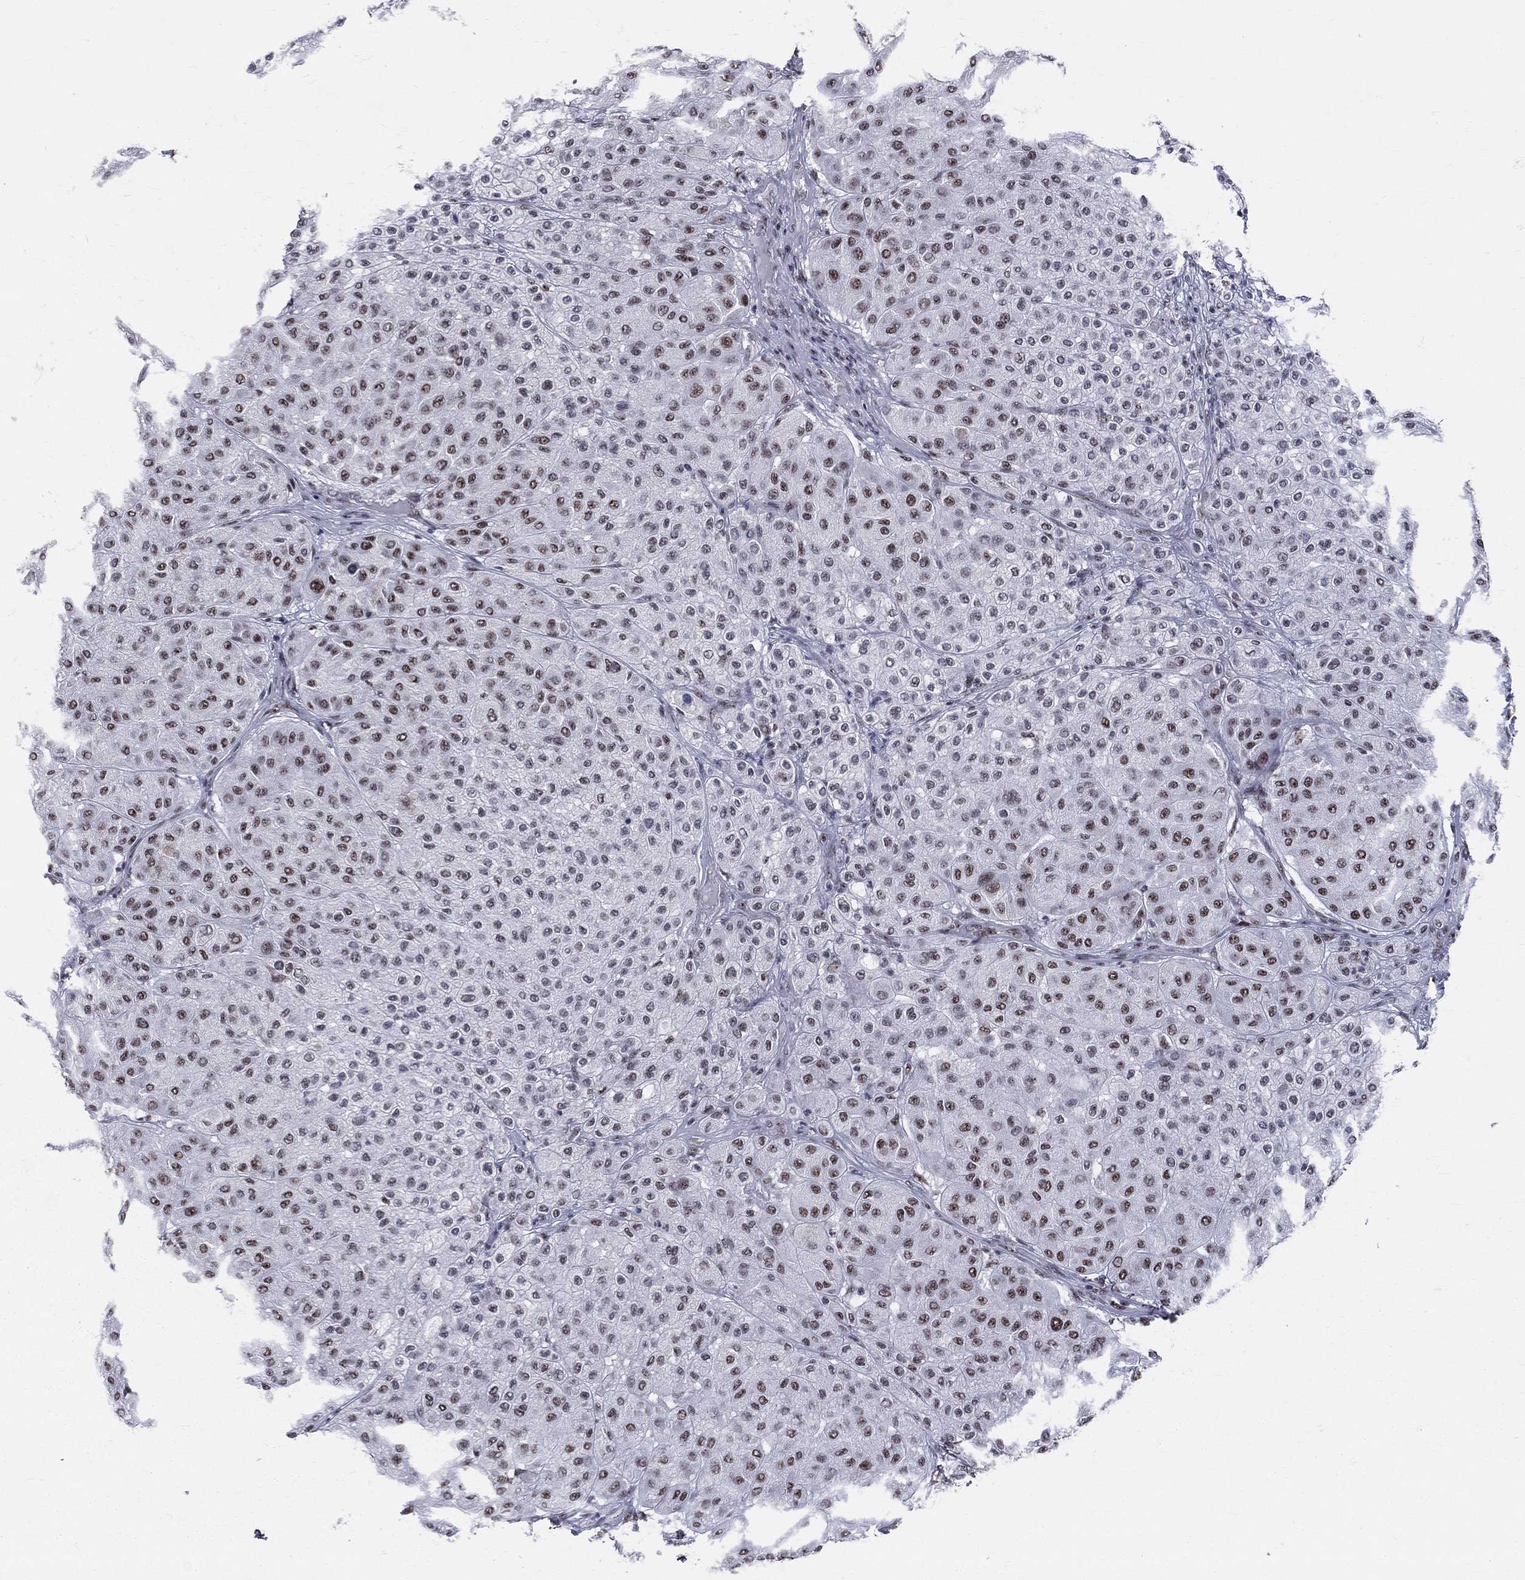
{"staining": {"intensity": "strong", "quantity": "25%-75%", "location": "nuclear"}, "tissue": "melanoma", "cell_type": "Tumor cells", "image_type": "cancer", "snomed": [{"axis": "morphology", "description": "Malignant melanoma, Metastatic site"}, {"axis": "topography", "description": "Smooth muscle"}], "caption": "Immunohistochemistry (IHC) image of melanoma stained for a protein (brown), which demonstrates high levels of strong nuclear expression in about 25%-75% of tumor cells.", "gene": "CDK7", "patient": {"sex": "male", "age": 41}}